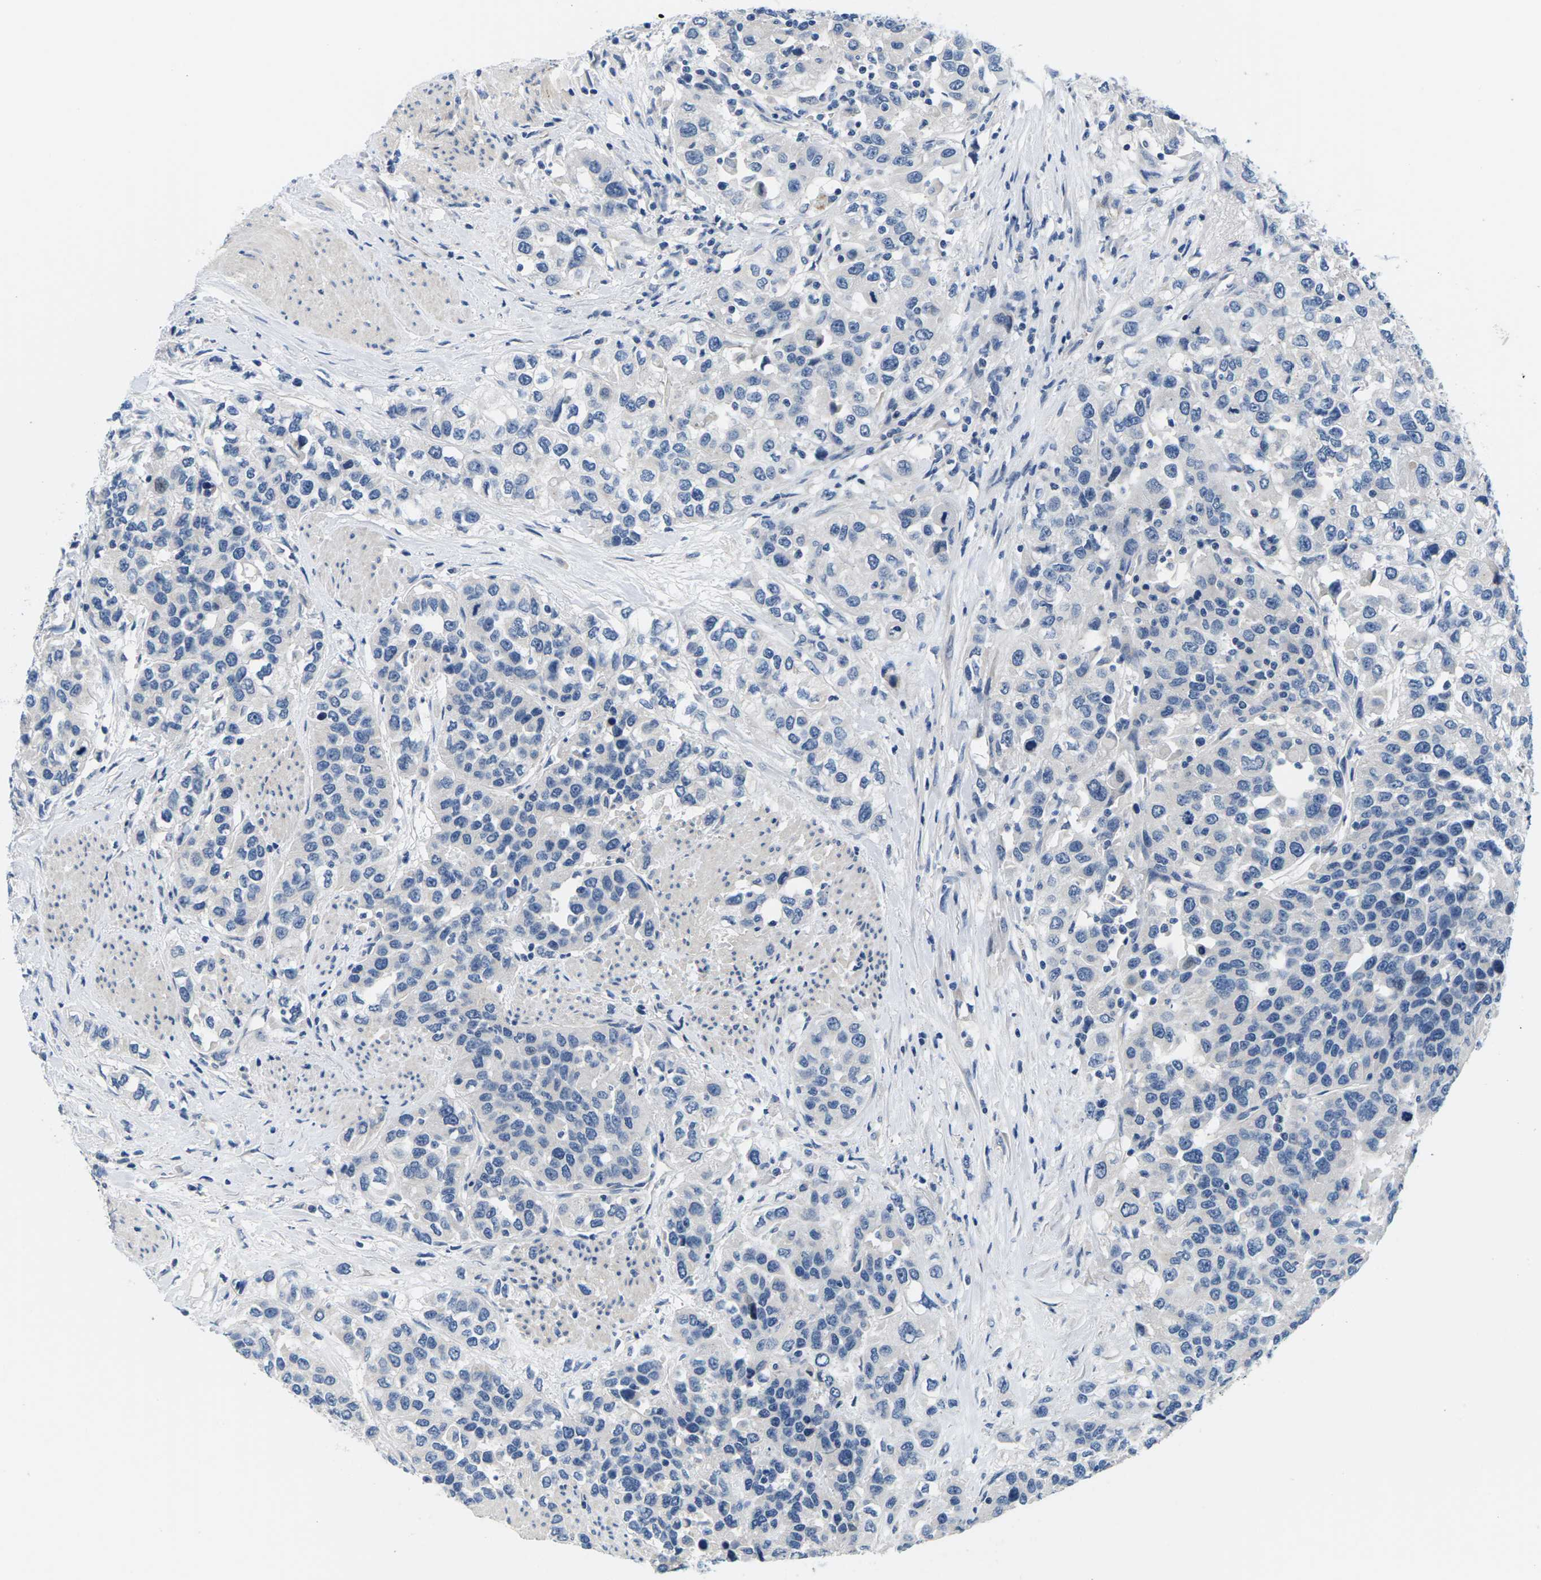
{"staining": {"intensity": "negative", "quantity": "none", "location": "none"}, "tissue": "urothelial cancer", "cell_type": "Tumor cells", "image_type": "cancer", "snomed": [{"axis": "morphology", "description": "Urothelial carcinoma, High grade"}, {"axis": "topography", "description": "Urinary bladder"}], "caption": "Human urothelial cancer stained for a protein using IHC exhibits no expression in tumor cells.", "gene": "TSPAN2", "patient": {"sex": "female", "age": 80}}